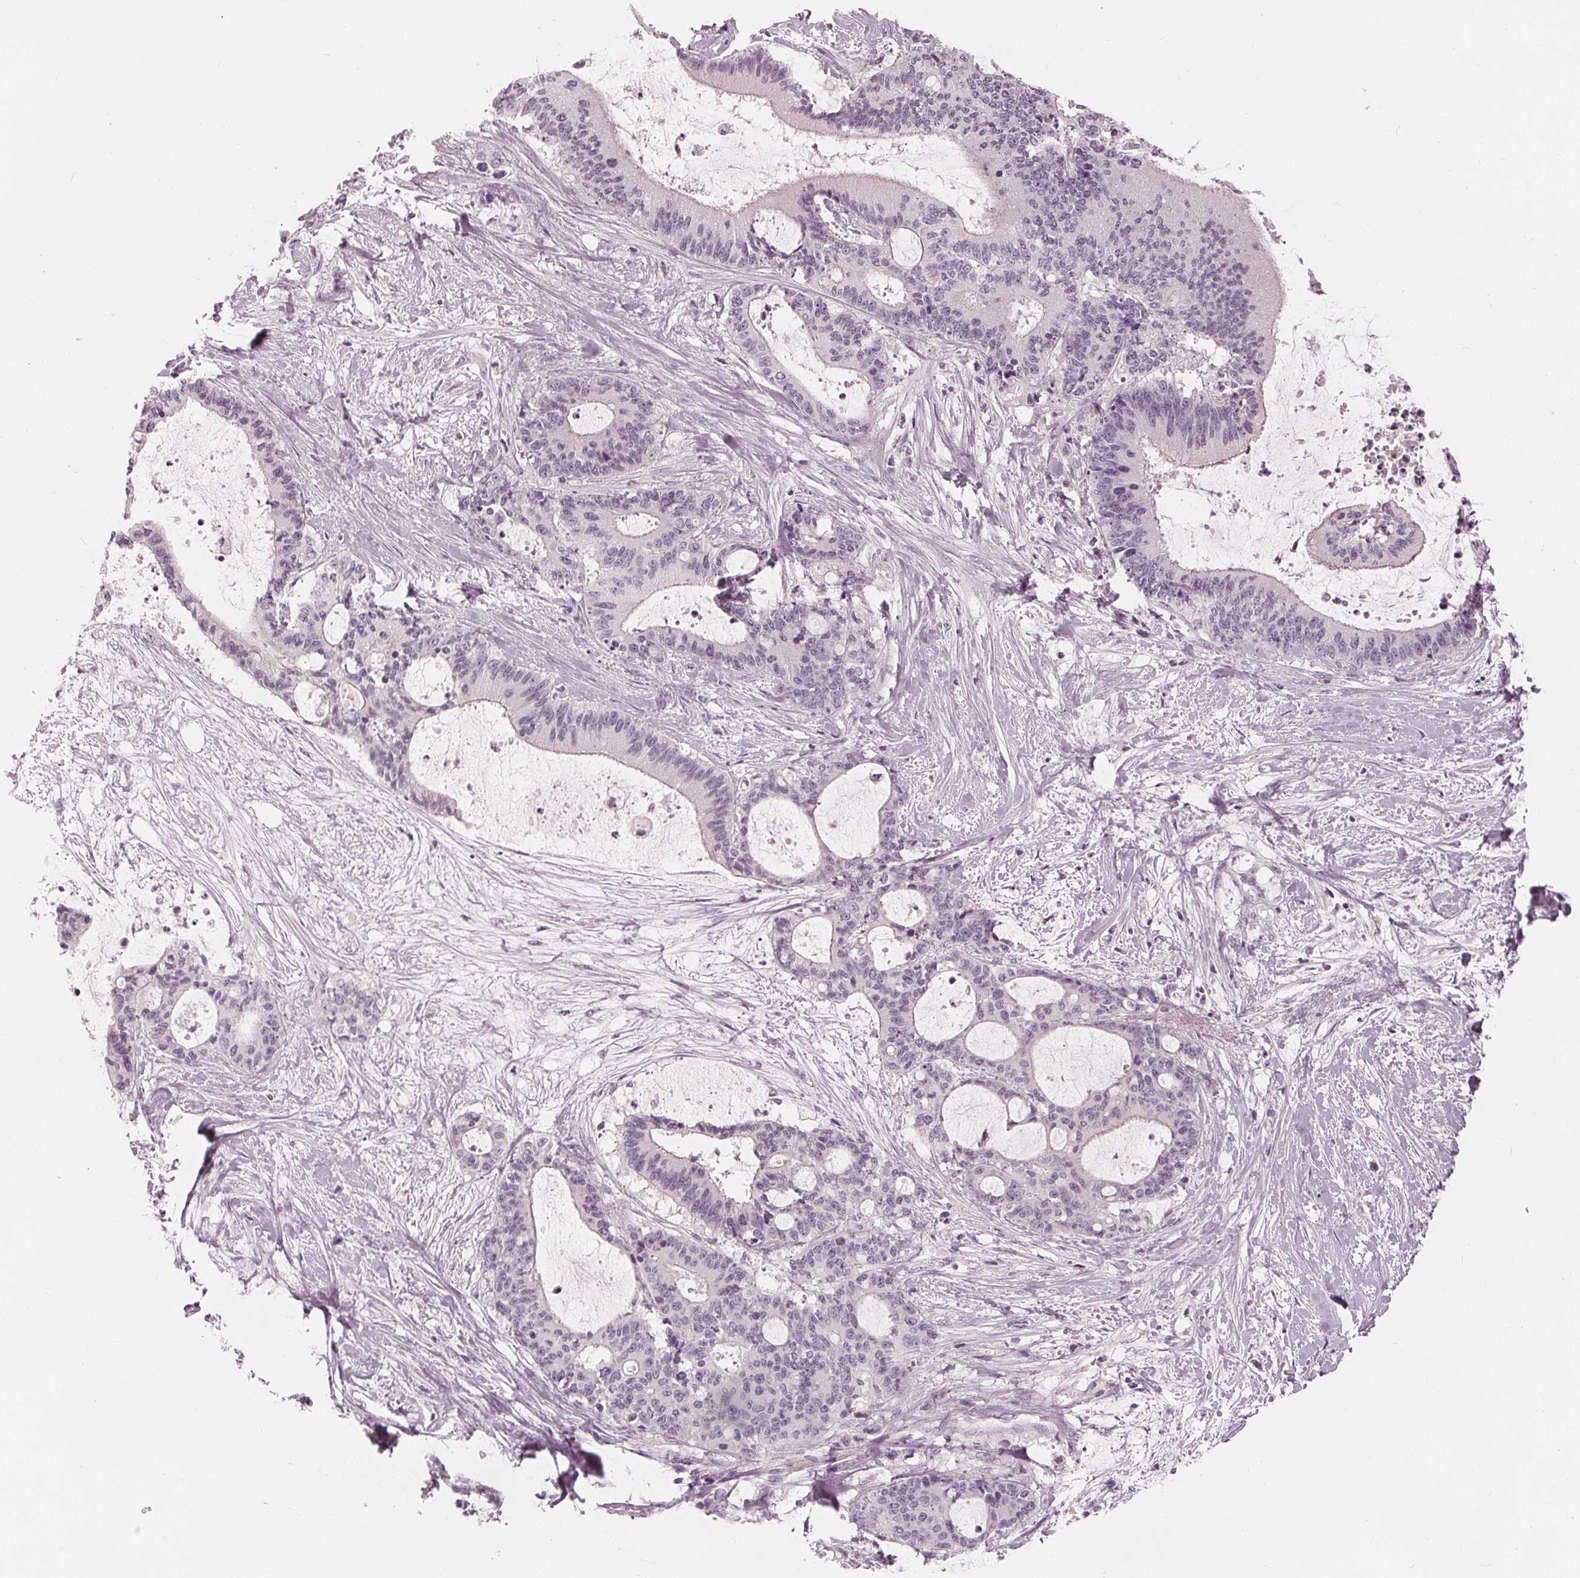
{"staining": {"intensity": "negative", "quantity": "none", "location": "none"}, "tissue": "liver cancer", "cell_type": "Tumor cells", "image_type": "cancer", "snomed": [{"axis": "morphology", "description": "Cholangiocarcinoma"}, {"axis": "topography", "description": "Liver"}], "caption": "There is no significant positivity in tumor cells of liver cancer (cholangiocarcinoma).", "gene": "SAT2", "patient": {"sex": "female", "age": 73}}